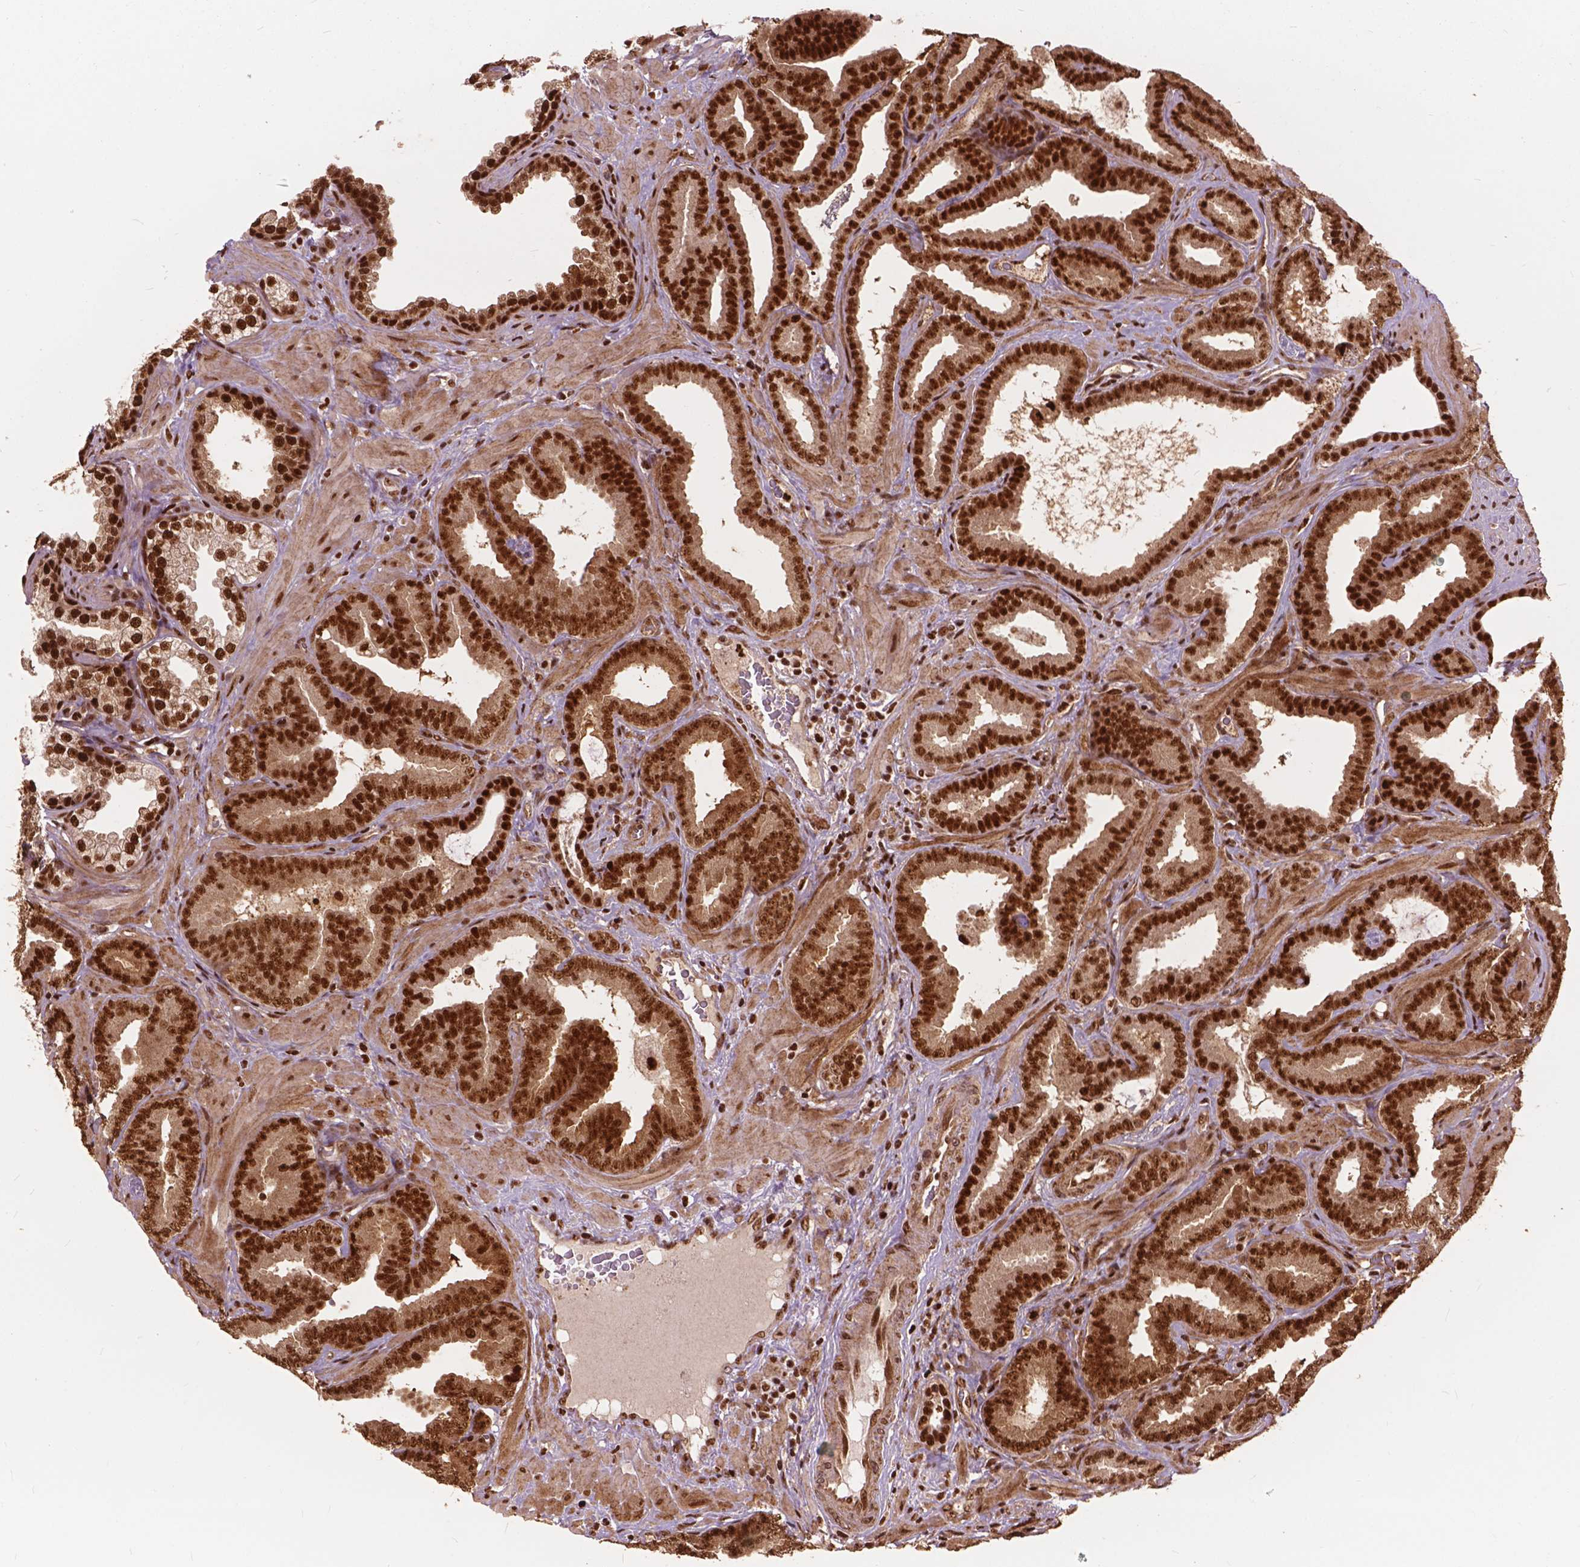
{"staining": {"intensity": "strong", "quantity": ">75%", "location": "cytoplasmic/membranous,nuclear"}, "tissue": "prostate cancer", "cell_type": "Tumor cells", "image_type": "cancer", "snomed": [{"axis": "morphology", "description": "Adenocarcinoma, Low grade"}, {"axis": "topography", "description": "Prostate"}], "caption": "Brown immunohistochemical staining in human prostate cancer reveals strong cytoplasmic/membranous and nuclear expression in approximately >75% of tumor cells.", "gene": "ANP32B", "patient": {"sex": "male", "age": 63}}